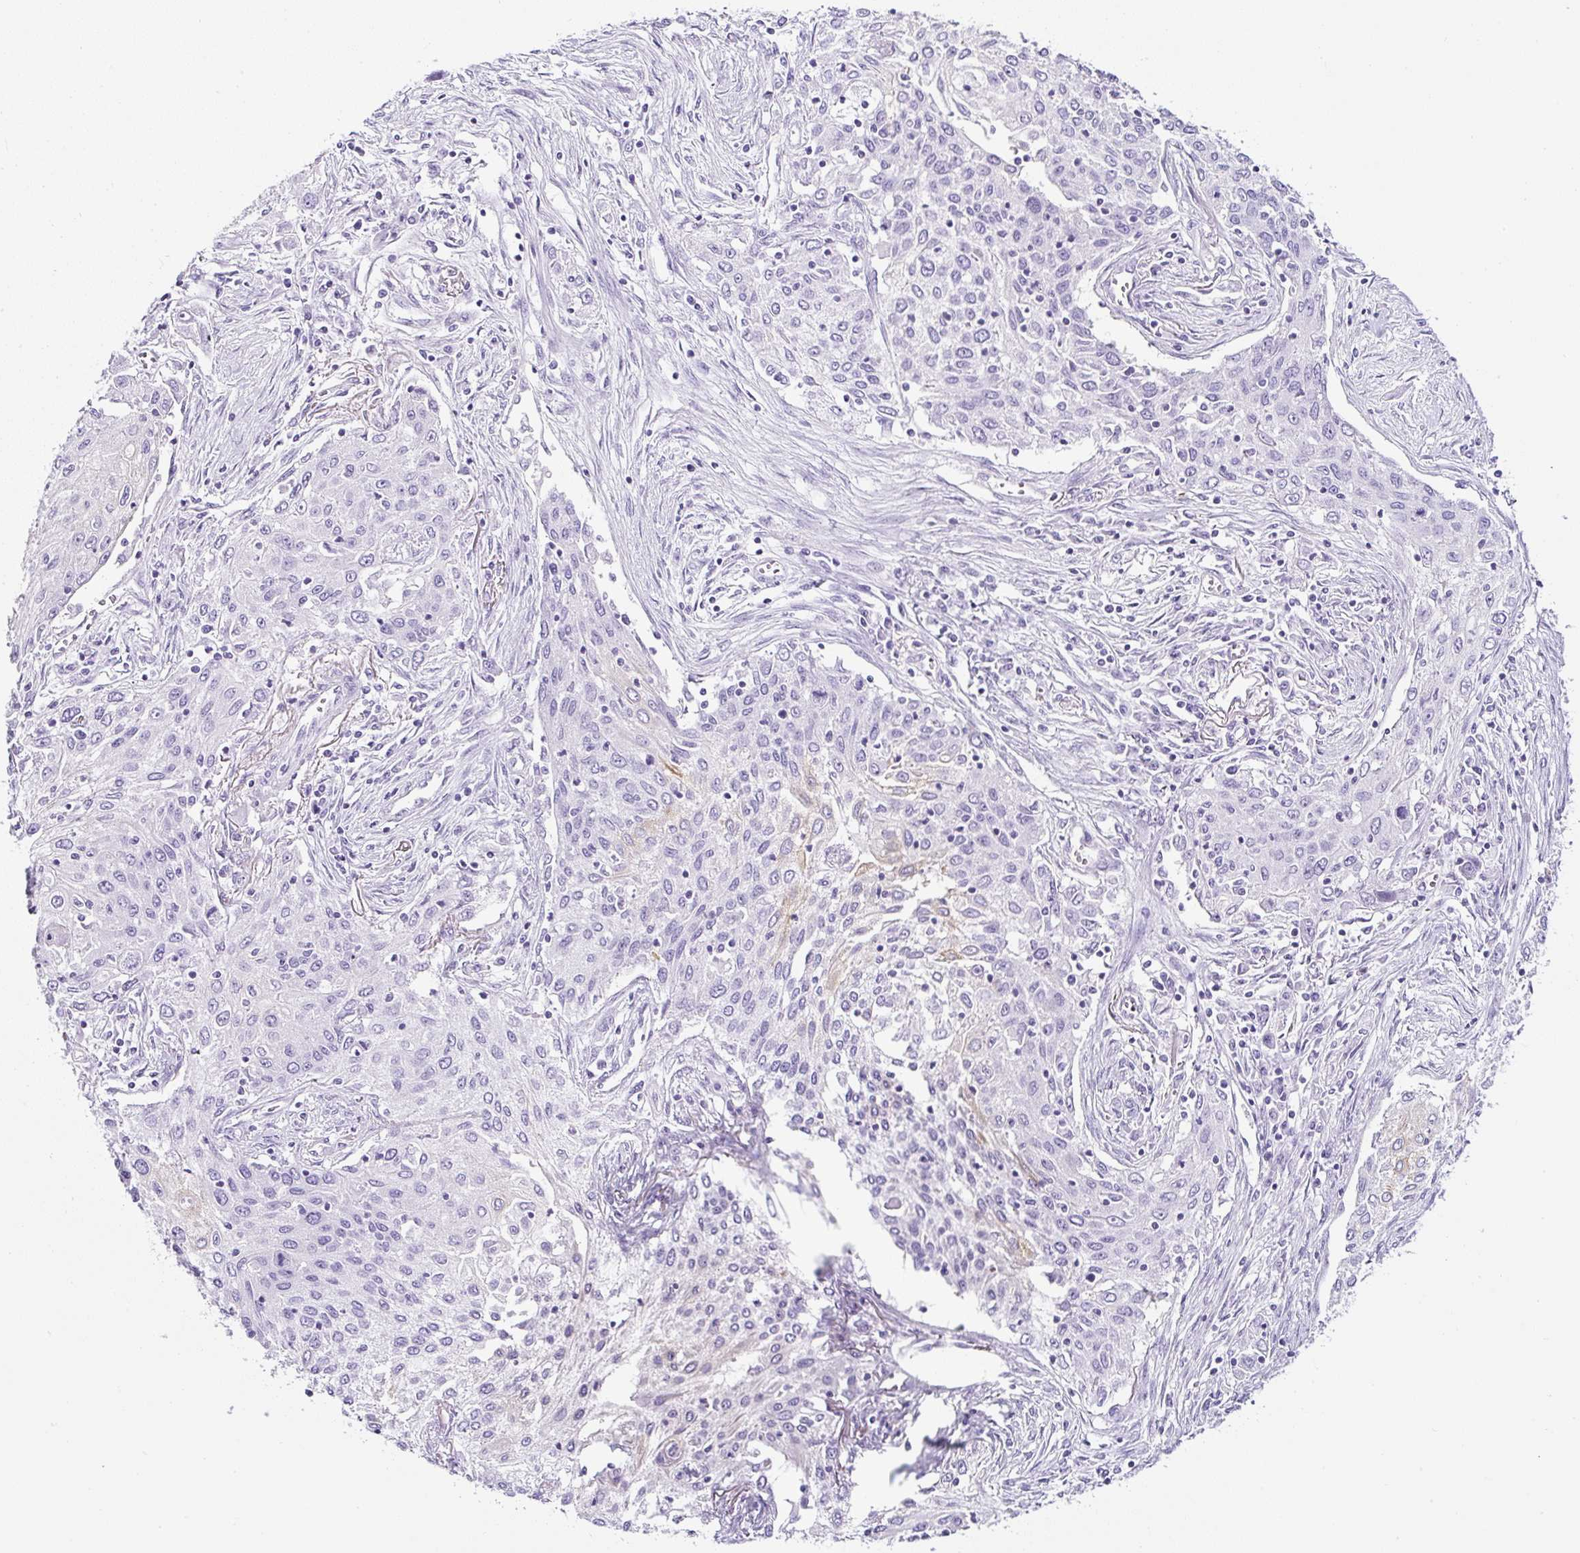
{"staining": {"intensity": "weak", "quantity": "<25%", "location": "cytoplasmic/membranous"}, "tissue": "lung cancer", "cell_type": "Tumor cells", "image_type": "cancer", "snomed": [{"axis": "morphology", "description": "Squamous cell carcinoma, NOS"}, {"axis": "topography", "description": "Lung"}], "caption": "Immunohistochemistry of human lung squamous cell carcinoma shows no expression in tumor cells. (Brightfield microscopy of DAB (3,3'-diaminobenzidine) immunohistochemistry (IHC) at high magnification).", "gene": "TMEM200B", "patient": {"sex": "female", "age": 69}}